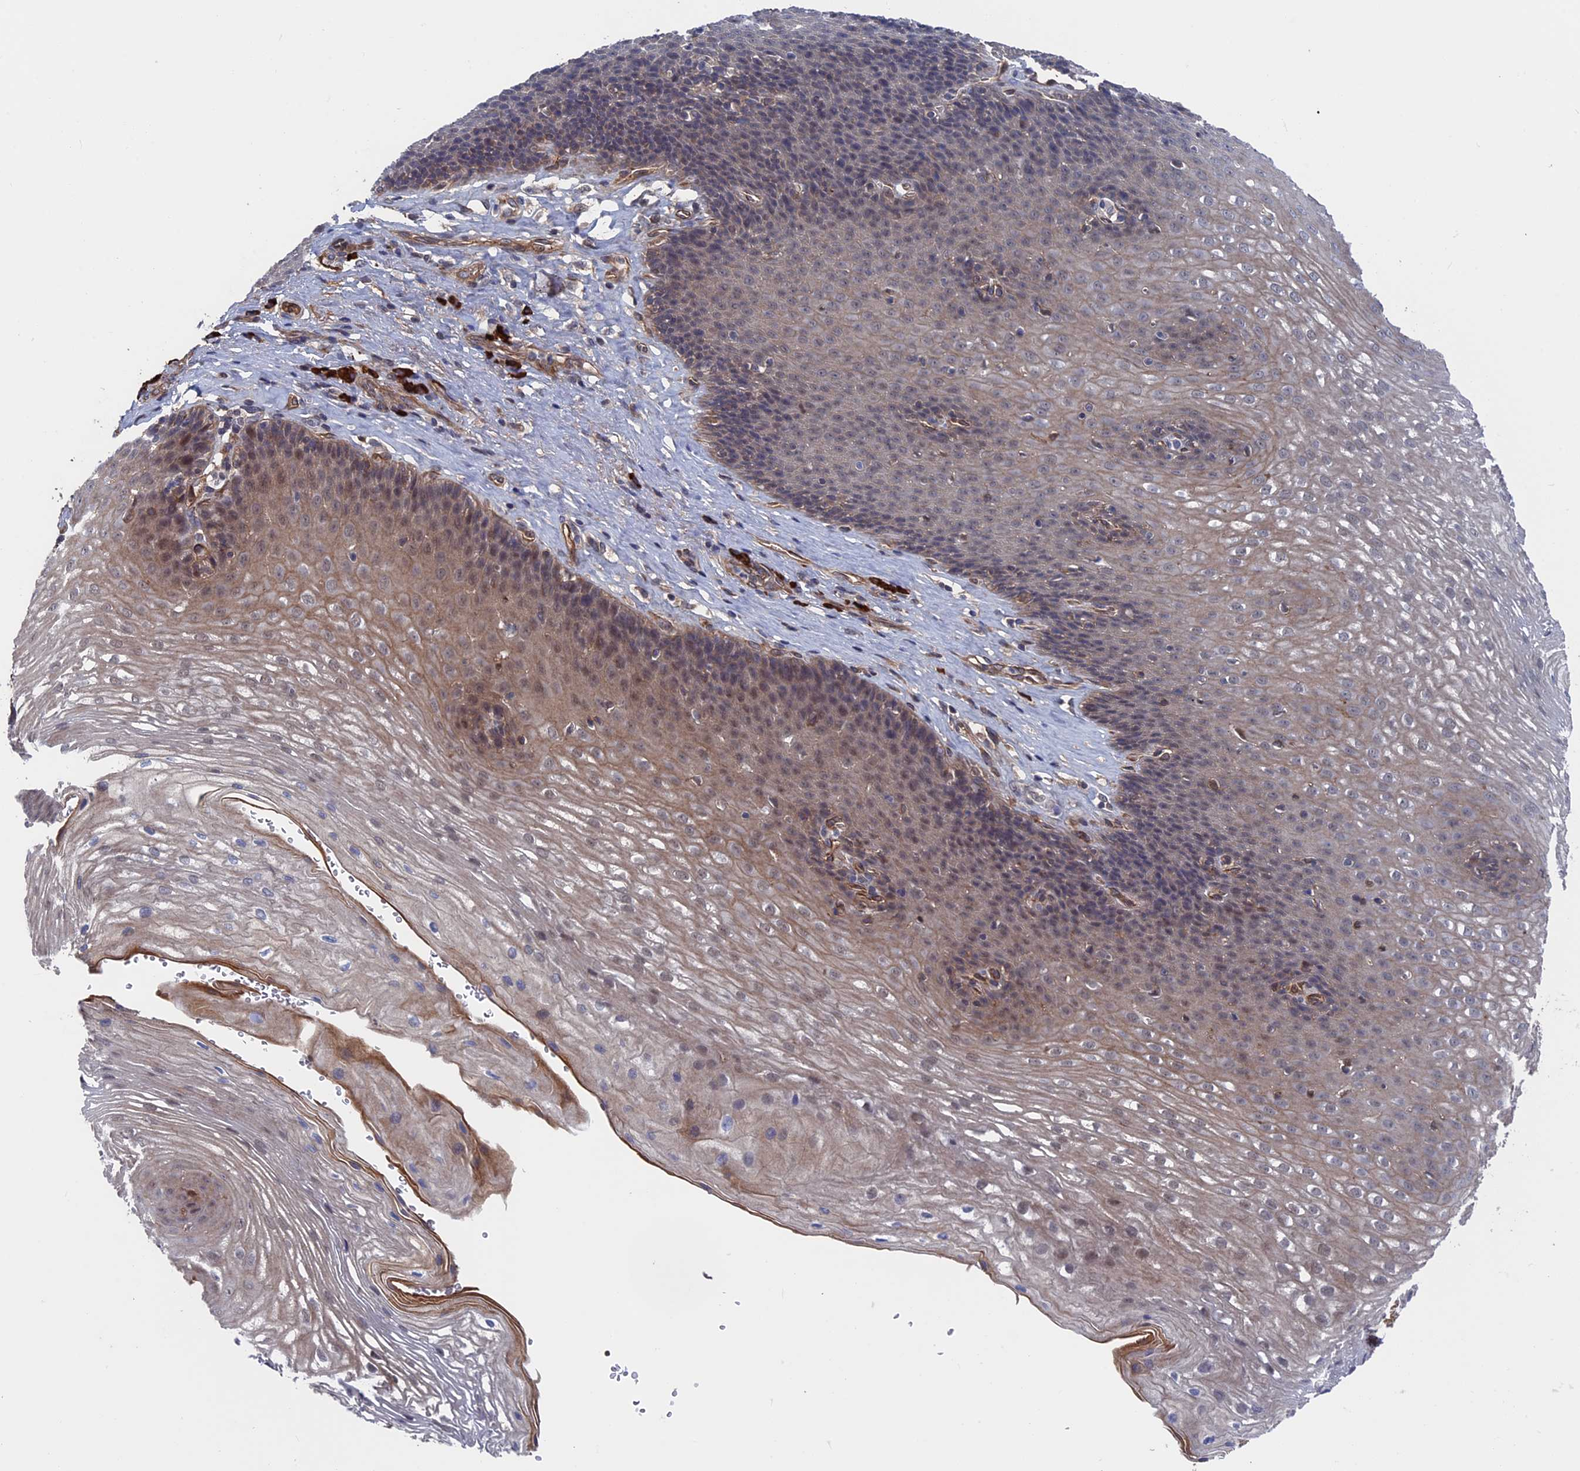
{"staining": {"intensity": "weak", "quantity": "<25%", "location": "cytoplasmic/membranous"}, "tissue": "esophagus", "cell_type": "Squamous epithelial cells", "image_type": "normal", "snomed": [{"axis": "morphology", "description": "Normal tissue, NOS"}, {"axis": "topography", "description": "Esophagus"}], "caption": "Immunohistochemistry image of benign esophagus stained for a protein (brown), which shows no positivity in squamous epithelial cells. Brightfield microscopy of IHC stained with DAB (3,3'-diaminobenzidine) (brown) and hematoxylin (blue), captured at high magnification.", "gene": "RPUSD1", "patient": {"sex": "female", "age": 66}}